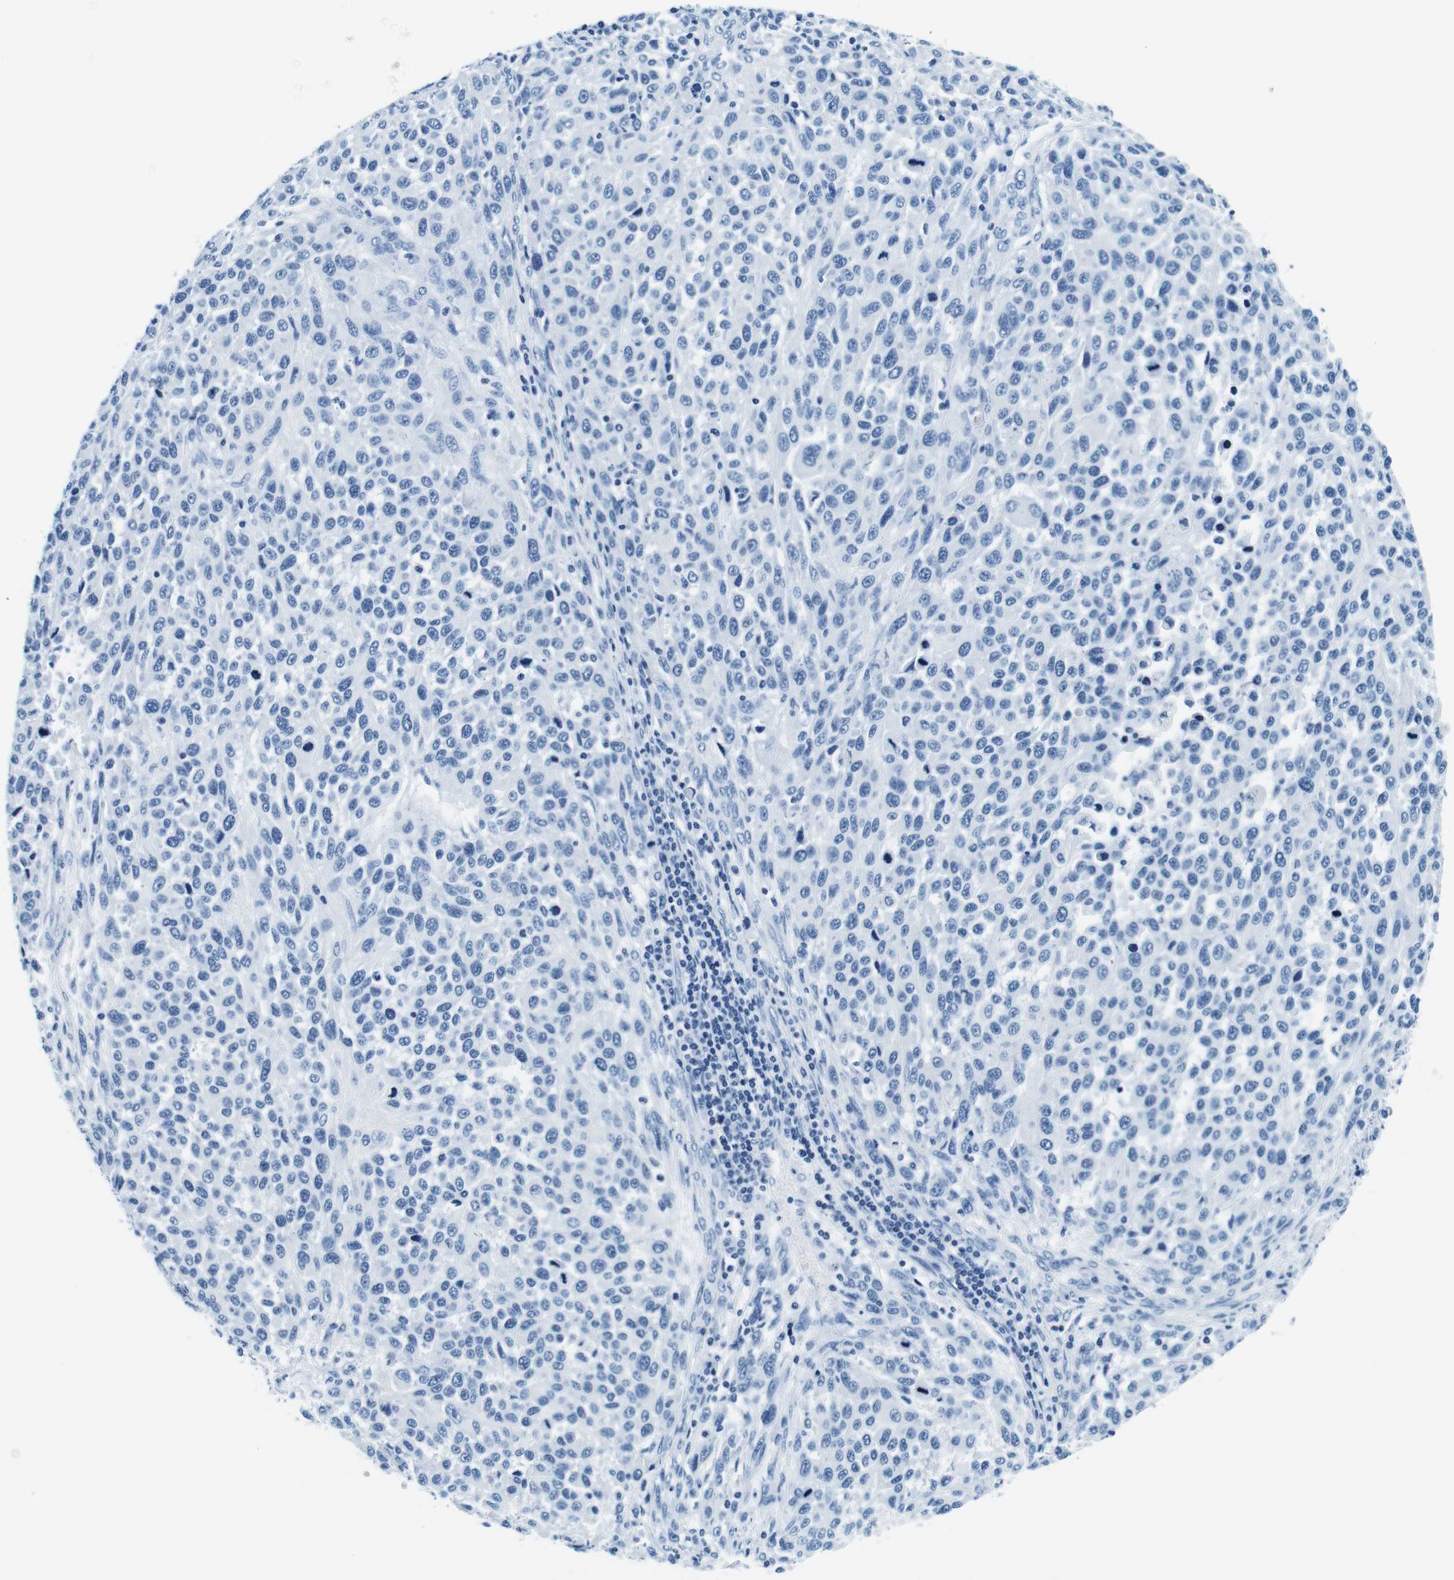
{"staining": {"intensity": "negative", "quantity": "none", "location": "none"}, "tissue": "melanoma", "cell_type": "Tumor cells", "image_type": "cancer", "snomed": [{"axis": "morphology", "description": "Malignant melanoma, Metastatic site"}, {"axis": "topography", "description": "Lymph node"}], "caption": "The image demonstrates no significant expression in tumor cells of malignant melanoma (metastatic site). Nuclei are stained in blue.", "gene": "ELANE", "patient": {"sex": "male", "age": 61}}